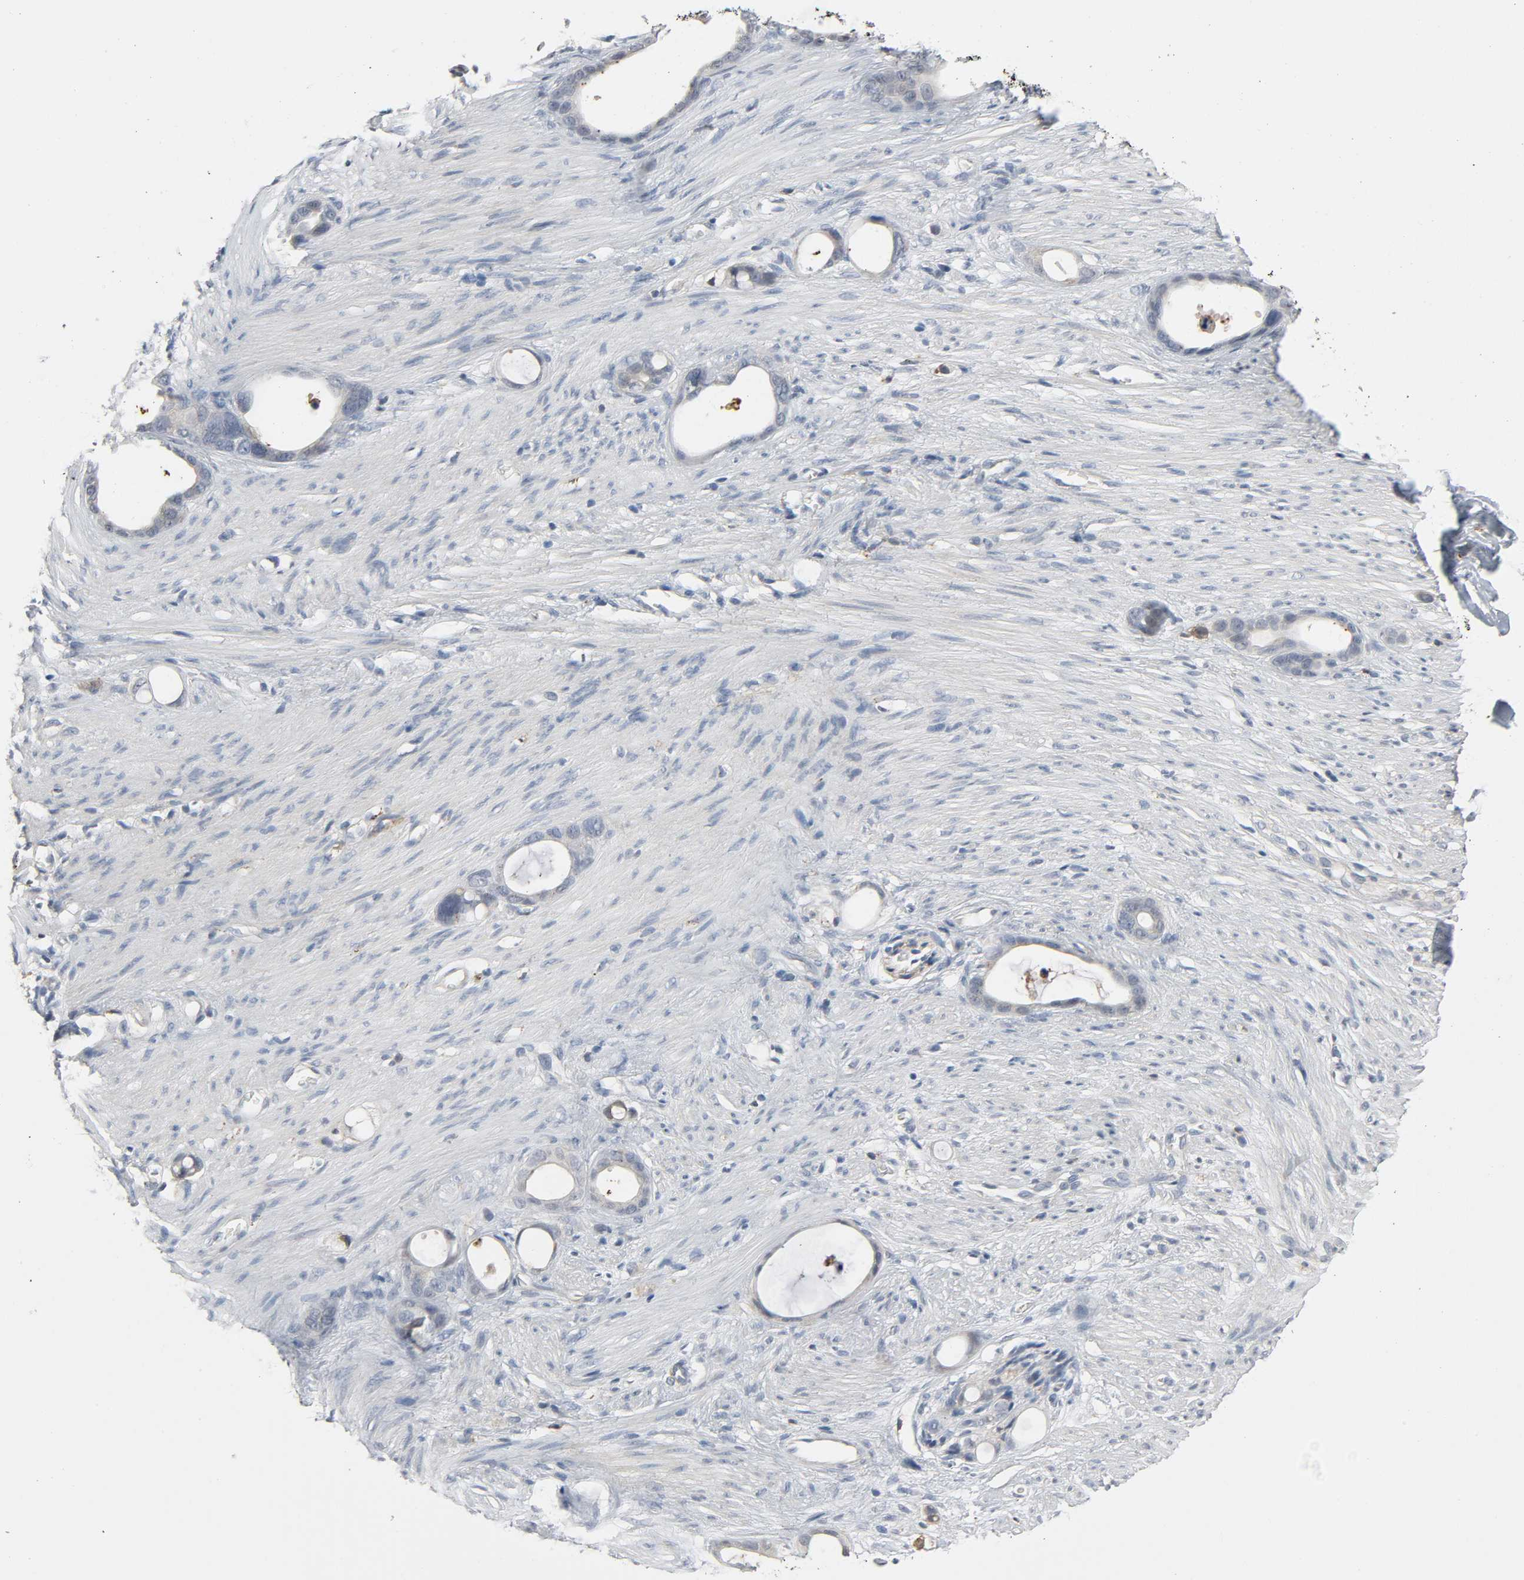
{"staining": {"intensity": "weak", "quantity": "<25%", "location": "cytoplasmic/membranous"}, "tissue": "stomach cancer", "cell_type": "Tumor cells", "image_type": "cancer", "snomed": [{"axis": "morphology", "description": "Adenocarcinoma, NOS"}, {"axis": "topography", "description": "Stomach"}], "caption": "High power microscopy histopathology image of an immunohistochemistry histopathology image of stomach cancer (adenocarcinoma), revealing no significant expression in tumor cells.", "gene": "CD4", "patient": {"sex": "female", "age": 75}}